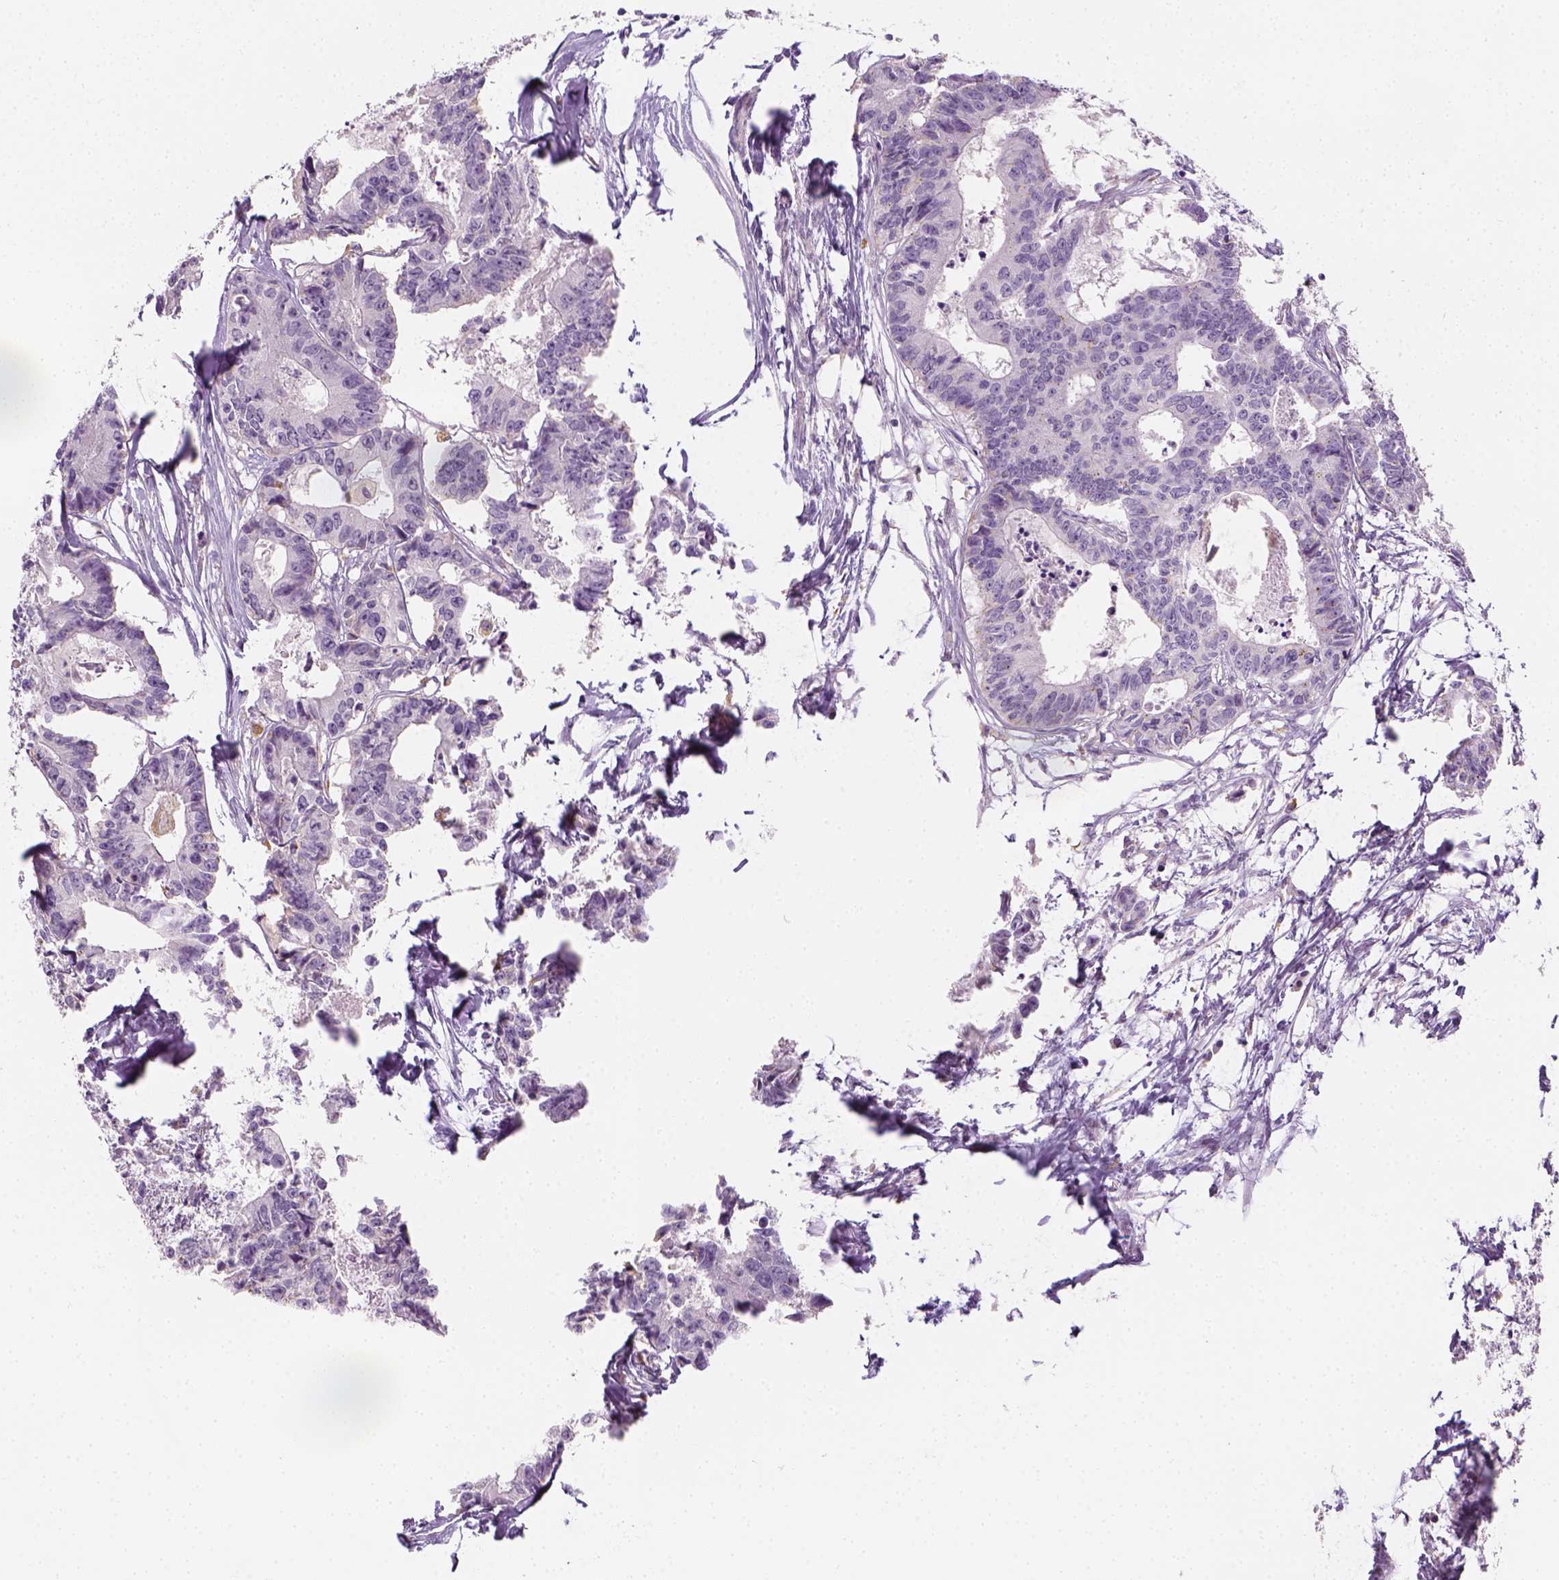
{"staining": {"intensity": "negative", "quantity": "none", "location": "none"}, "tissue": "colorectal cancer", "cell_type": "Tumor cells", "image_type": "cancer", "snomed": [{"axis": "morphology", "description": "Adenocarcinoma, NOS"}, {"axis": "topography", "description": "Rectum"}], "caption": "The photomicrograph exhibits no significant expression in tumor cells of colorectal cancer (adenocarcinoma).", "gene": "FAM163B", "patient": {"sex": "male", "age": 57}}